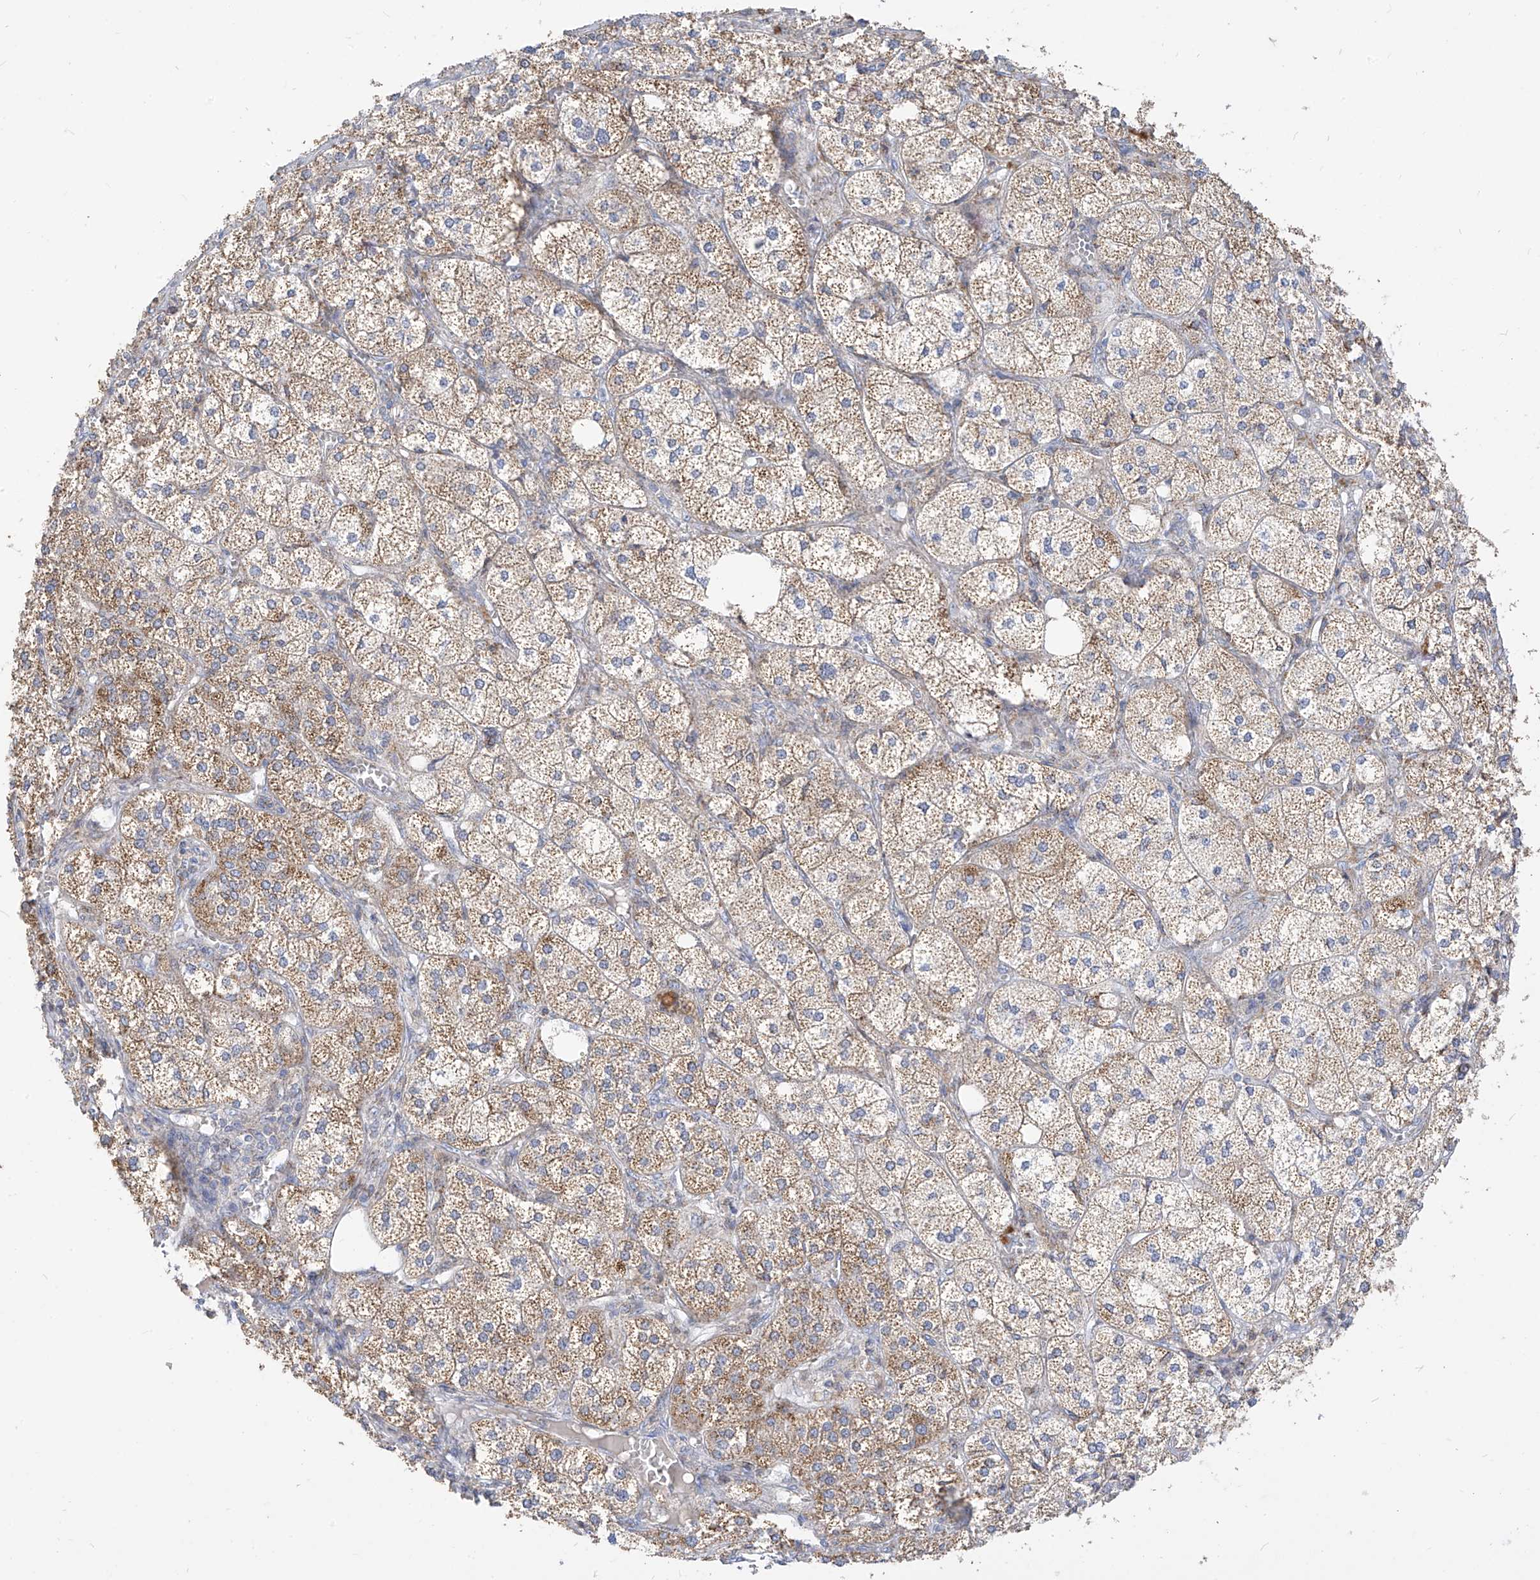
{"staining": {"intensity": "moderate", "quantity": "25%-75%", "location": "cytoplasmic/membranous"}, "tissue": "adrenal gland", "cell_type": "Glandular cells", "image_type": "normal", "snomed": [{"axis": "morphology", "description": "Normal tissue, NOS"}, {"axis": "topography", "description": "Adrenal gland"}], "caption": "A histopathology image showing moderate cytoplasmic/membranous positivity in about 25%-75% of glandular cells in normal adrenal gland, as visualized by brown immunohistochemical staining.", "gene": "RASA2", "patient": {"sex": "female", "age": 61}}